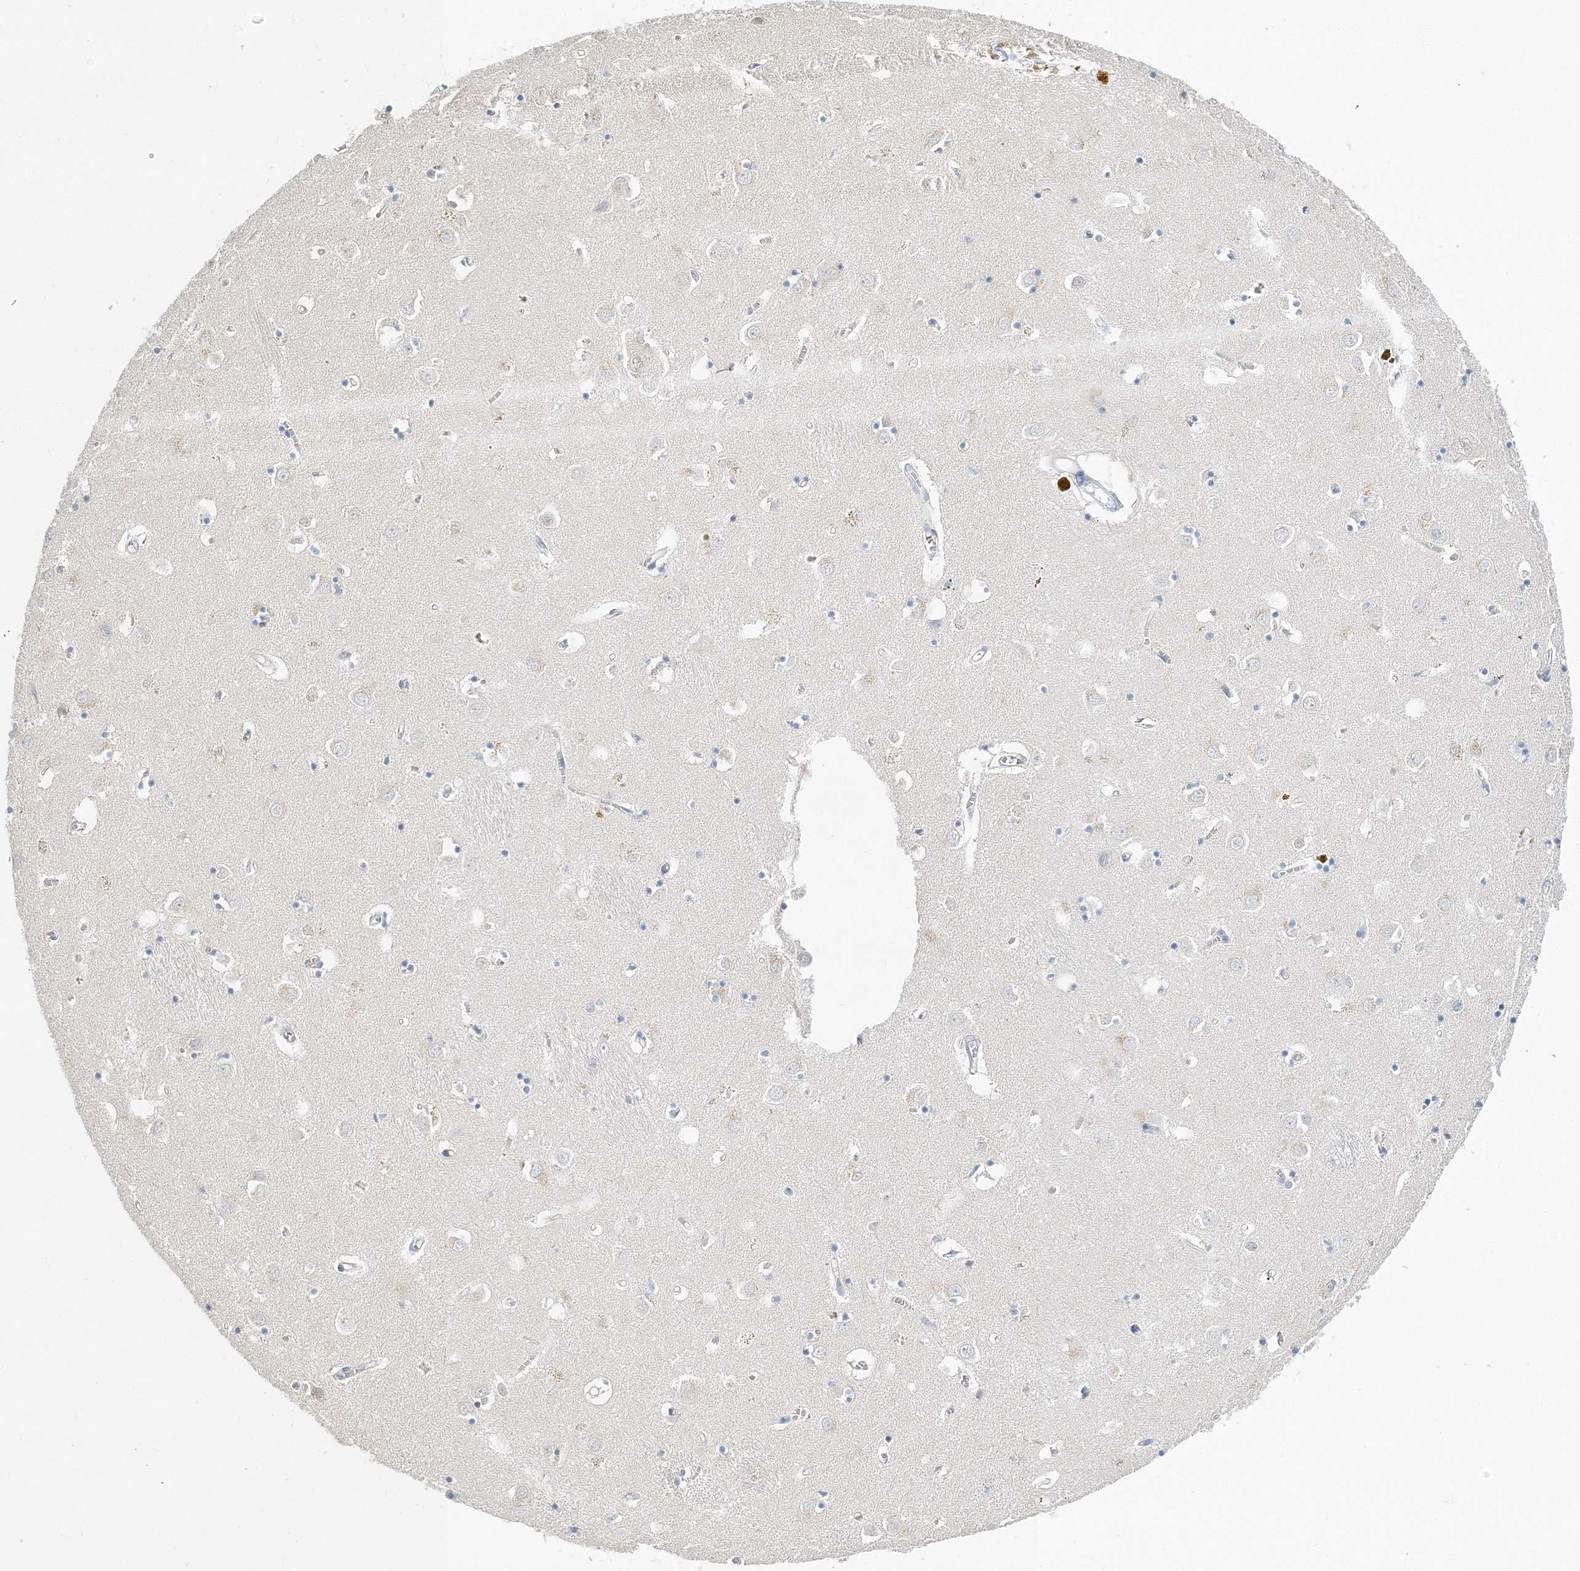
{"staining": {"intensity": "negative", "quantity": "none", "location": "none"}, "tissue": "caudate", "cell_type": "Glial cells", "image_type": "normal", "snomed": [{"axis": "morphology", "description": "Normal tissue, NOS"}, {"axis": "topography", "description": "Lateral ventricle wall"}], "caption": "The photomicrograph reveals no staining of glial cells in normal caudate. (DAB immunohistochemistry (IHC), high magnification).", "gene": "VILL", "patient": {"sex": "male", "age": 70}}